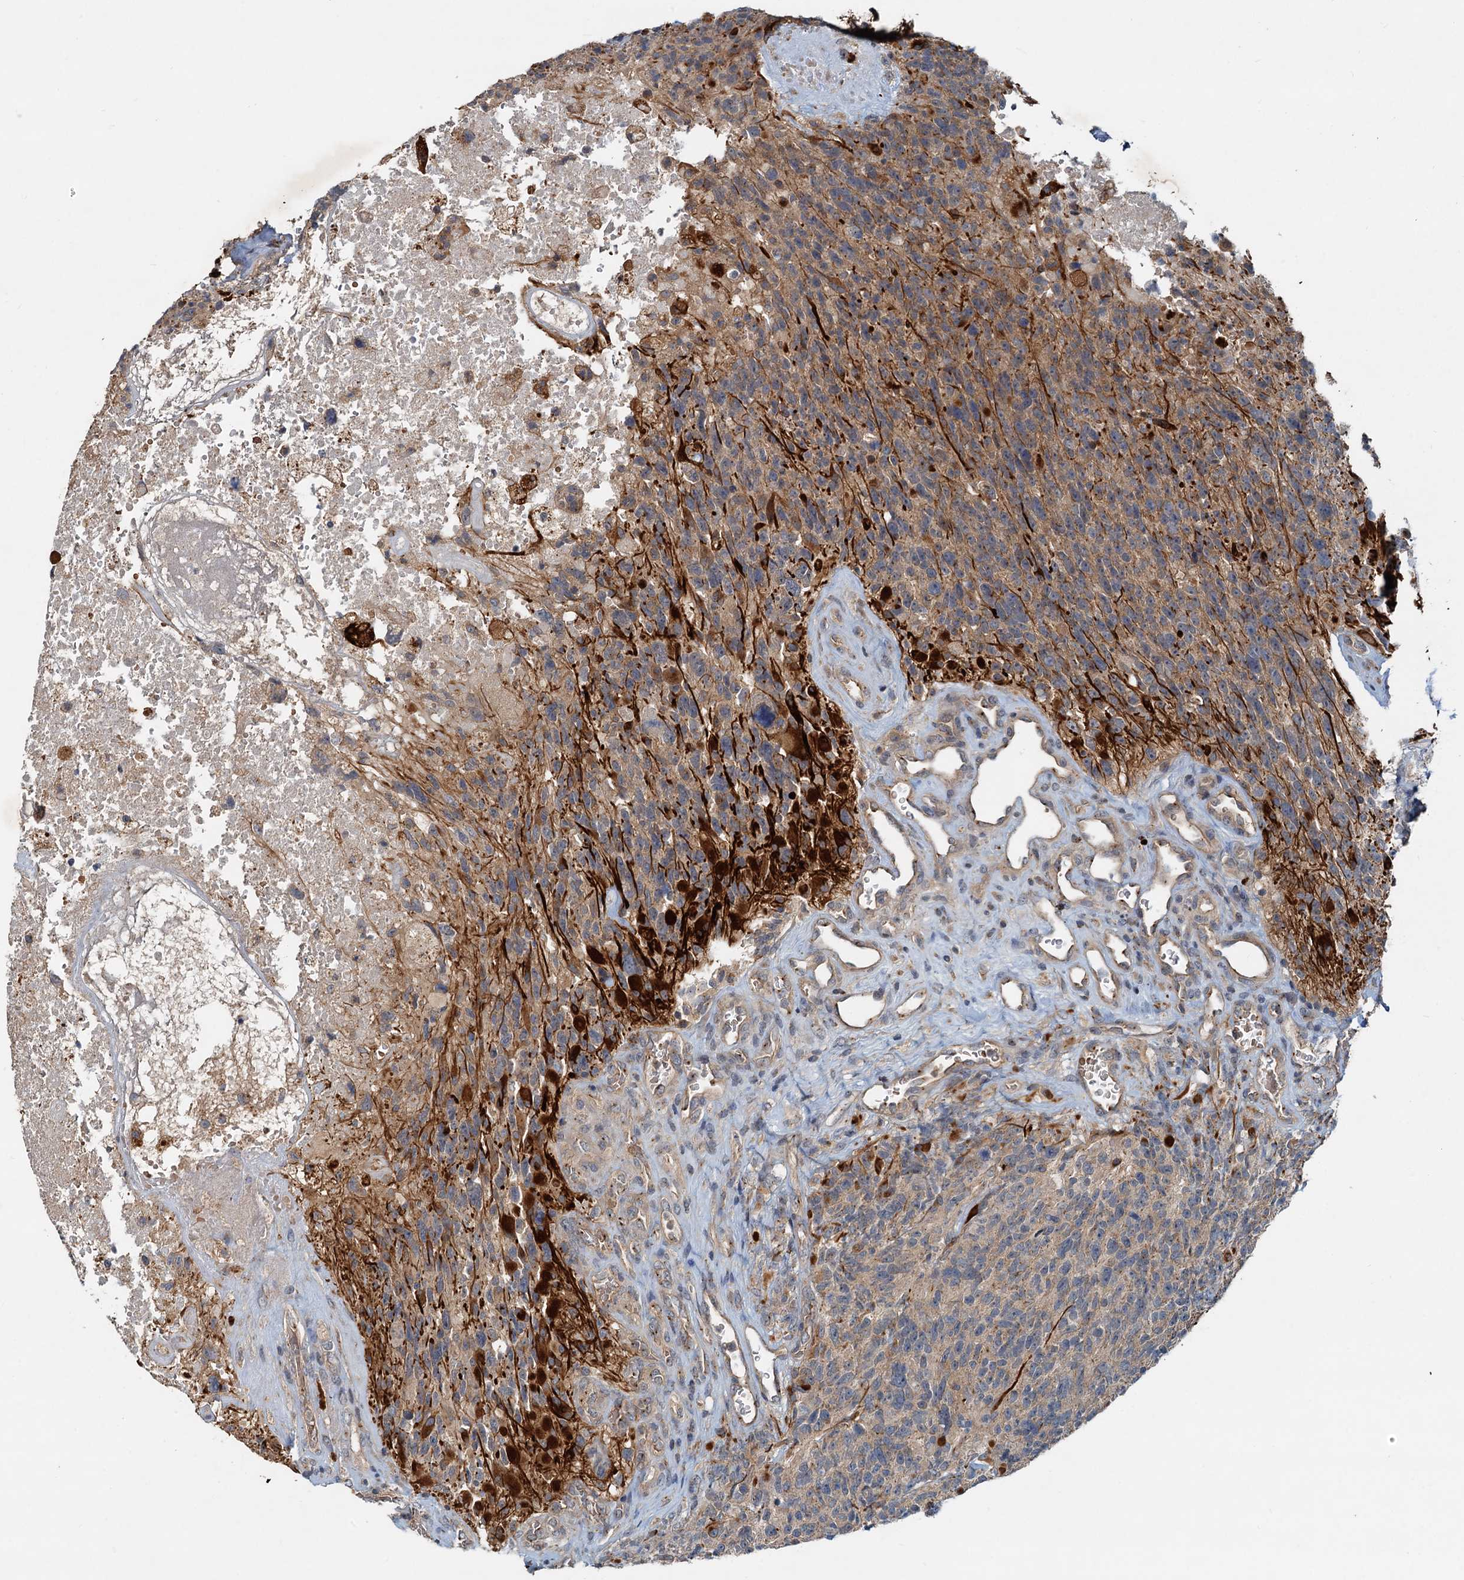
{"staining": {"intensity": "negative", "quantity": "none", "location": "none"}, "tissue": "glioma", "cell_type": "Tumor cells", "image_type": "cancer", "snomed": [{"axis": "morphology", "description": "Glioma, malignant, High grade"}, {"axis": "topography", "description": "Brain"}], "caption": "High magnification brightfield microscopy of glioma stained with DAB (brown) and counterstained with hematoxylin (blue): tumor cells show no significant positivity.", "gene": "CEP68", "patient": {"sex": "male", "age": 76}}